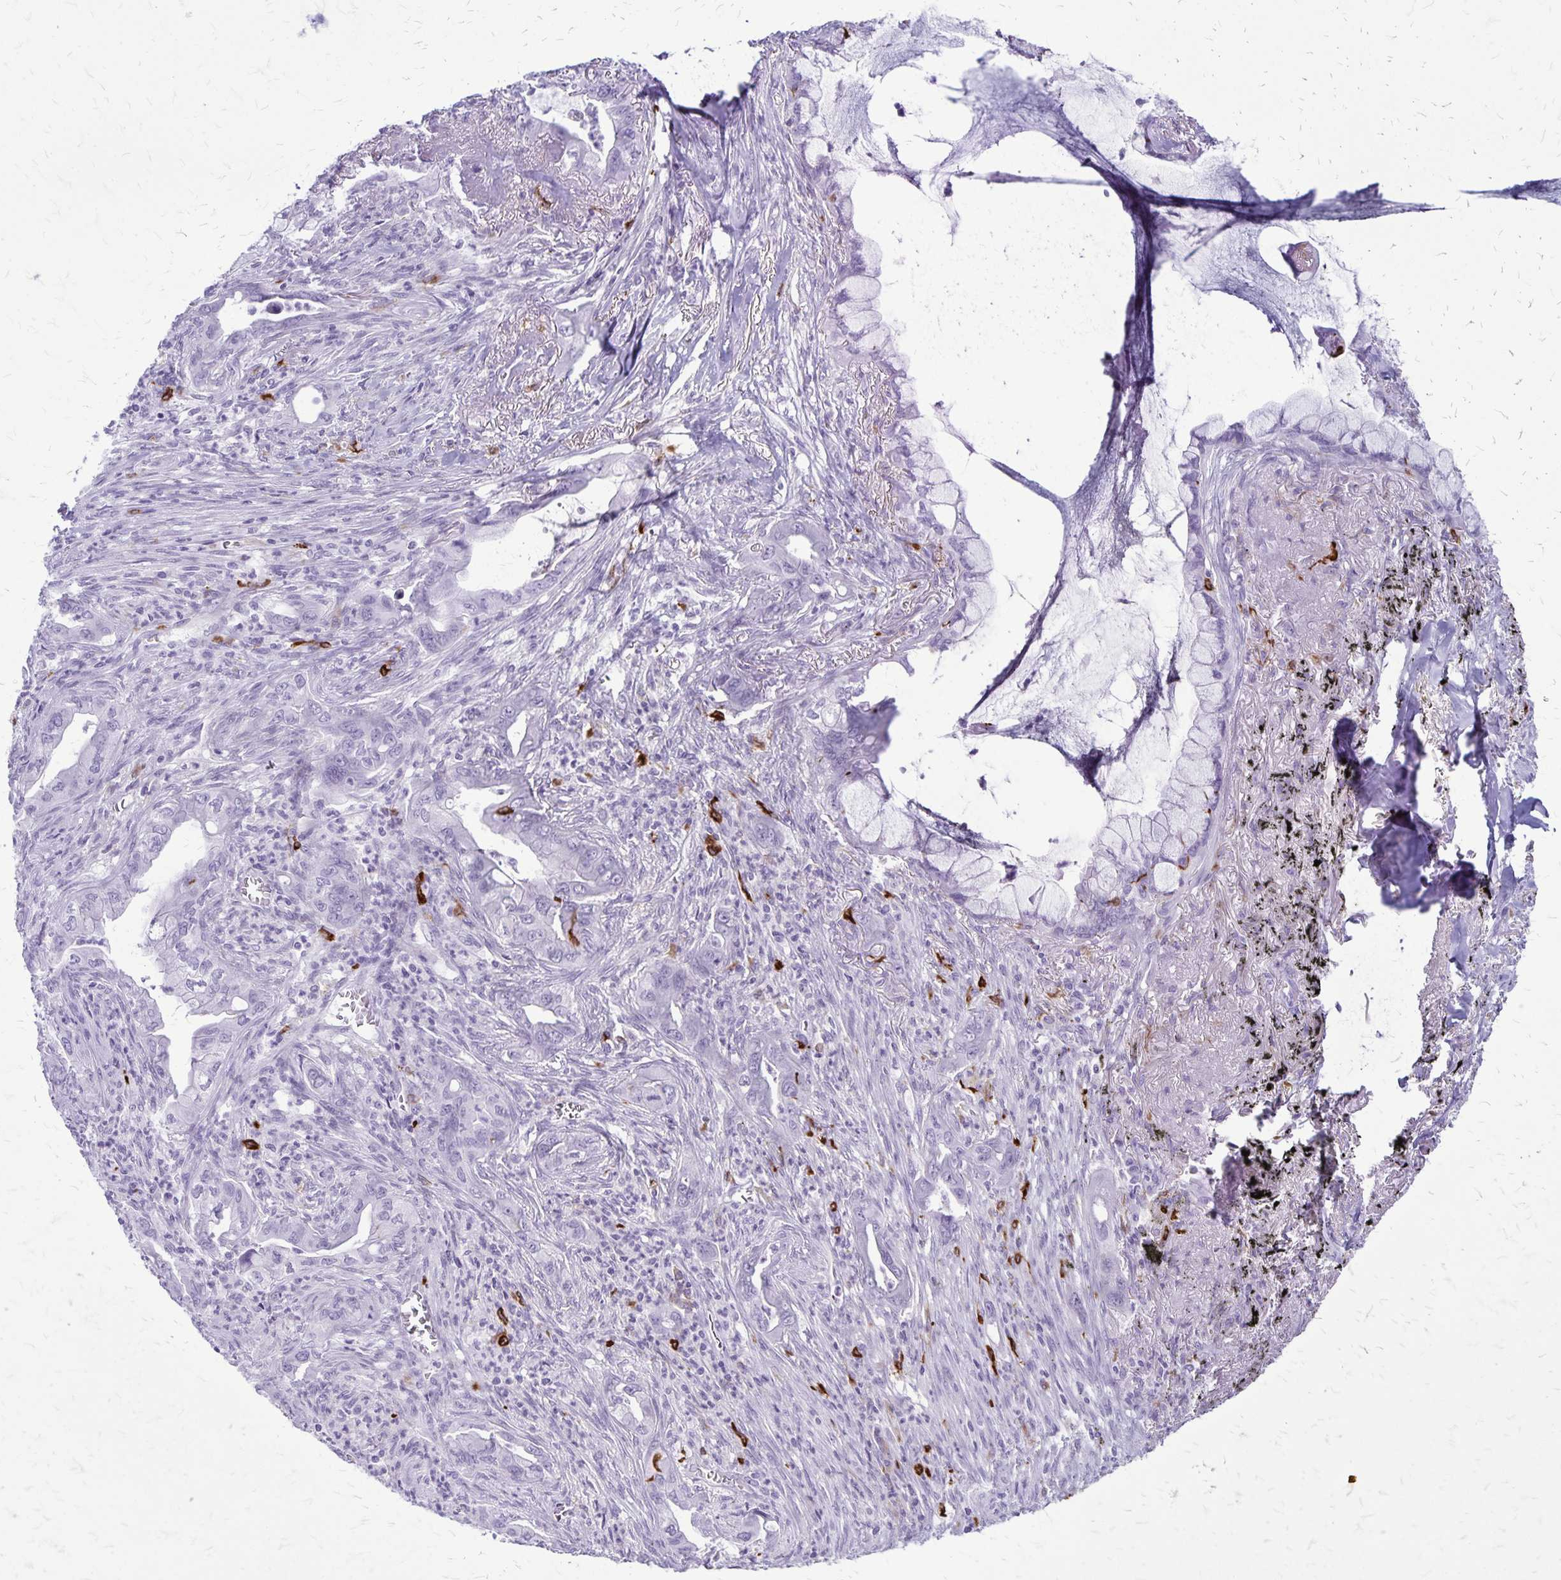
{"staining": {"intensity": "negative", "quantity": "none", "location": "none"}, "tissue": "lung cancer", "cell_type": "Tumor cells", "image_type": "cancer", "snomed": [{"axis": "morphology", "description": "Adenocarcinoma, NOS"}, {"axis": "topography", "description": "Lung"}], "caption": "High magnification brightfield microscopy of adenocarcinoma (lung) stained with DAB (3,3'-diaminobenzidine) (brown) and counterstained with hematoxylin (blue): tumor cells show no significant staining. Brightfield microscopy of IHC stained with DAB (3,3'-diaminobenzidine) (brown) and hematoxylin (blue), captured at high magnification.", "gene": "RTN1", "patient": {"sex": "male", "age": 65}}